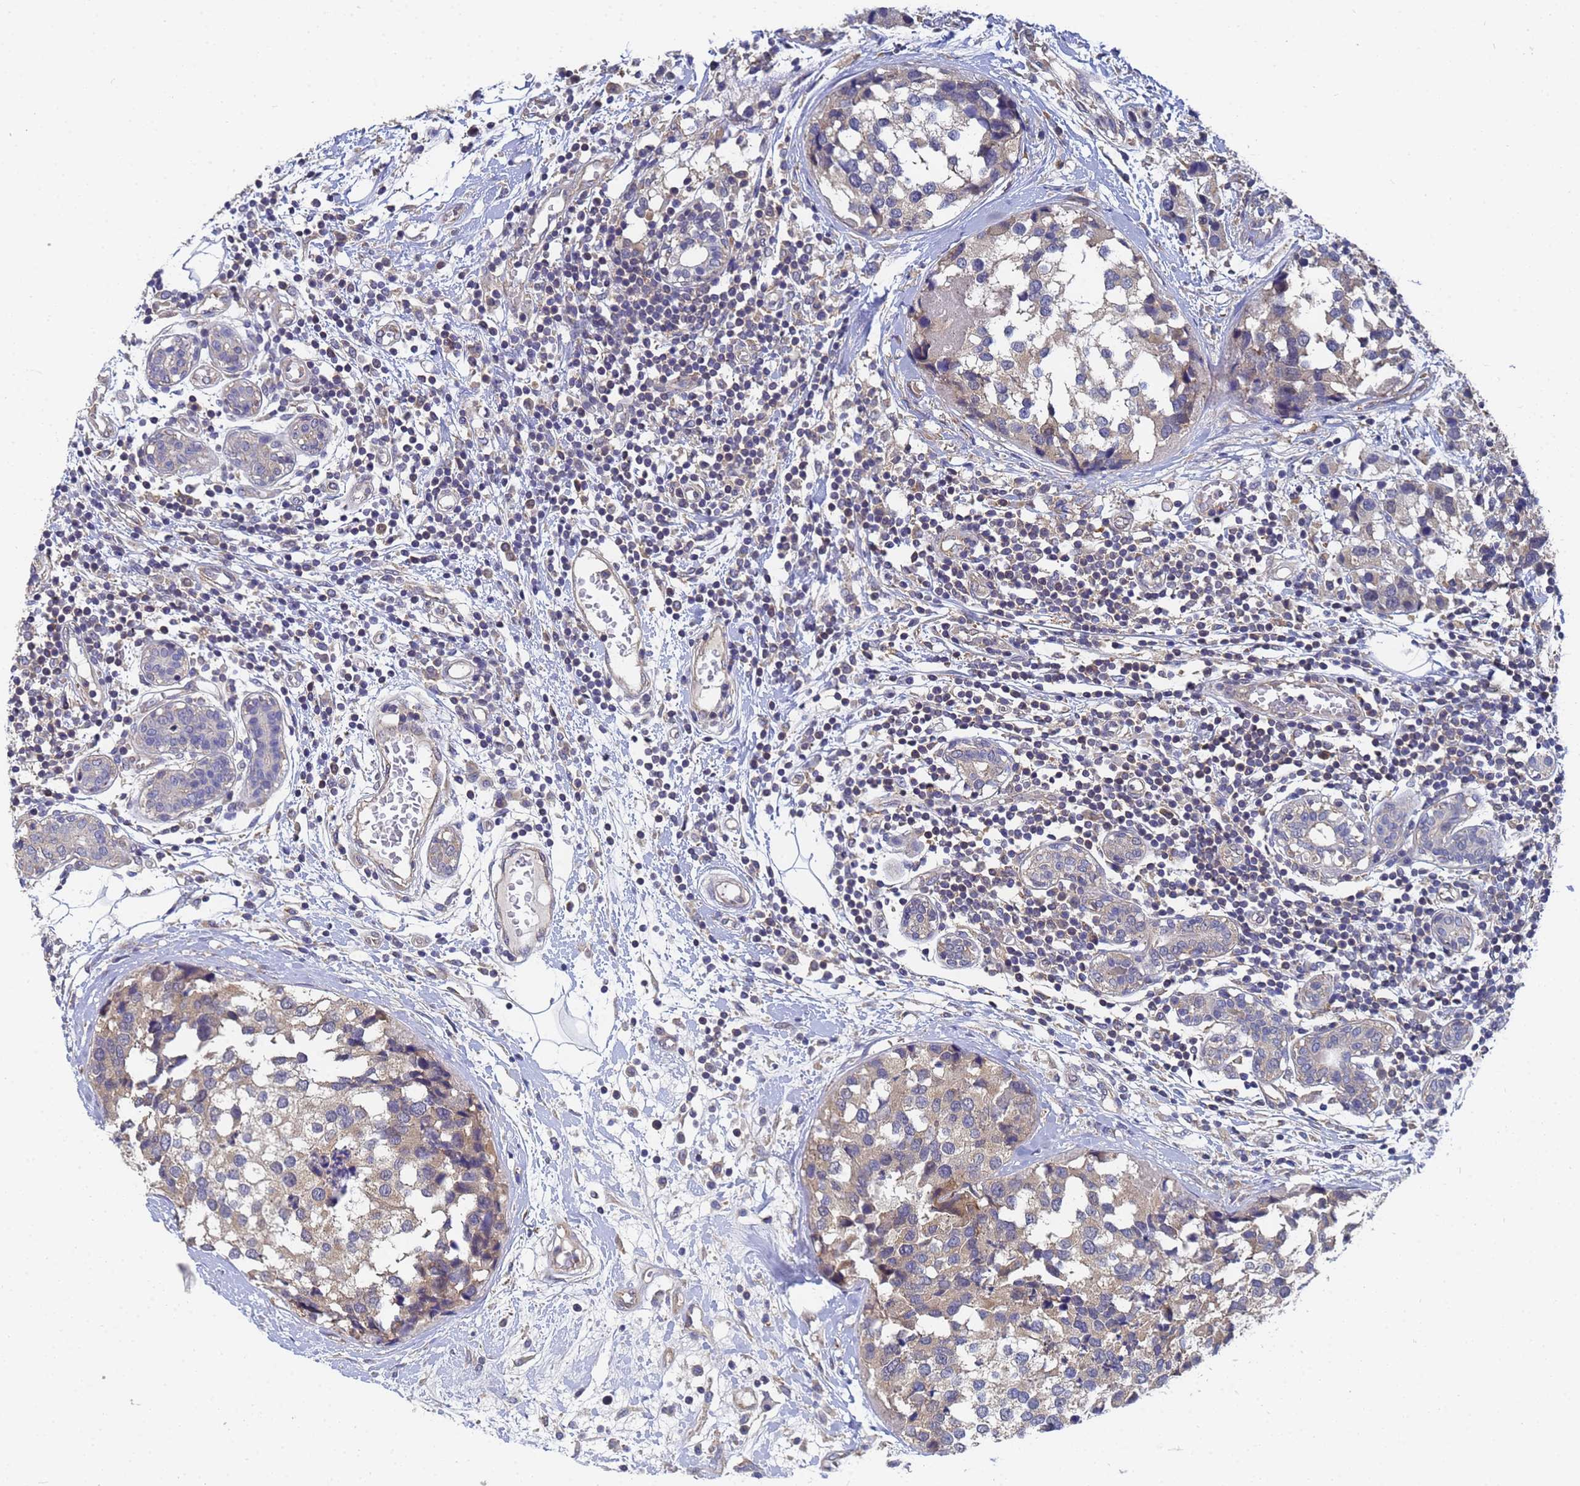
{"staining": {"intensity": "weak", "quantity": "25%-75%", "location": "cytoplasmic/membranous"}, "tissue": "breast cancer", "cell_type": "Tumor cells", "image_type": "cancer", "snomed": [{"axis": "morphology", "description": "Lobular carcinoma"}, {"axis": "topography", "description": "Breast"}], "caption": "DAB (3,3'-diaminobenzidine) immunohistochemical staining of human breast cancer (lobular carcinoma) exhibits weak cytoplasmic/membranous protein staining in about 25%-75% of tumor cells.", "gene": "ALS2CL", "patient": {"sex": "female", "age": 59}}